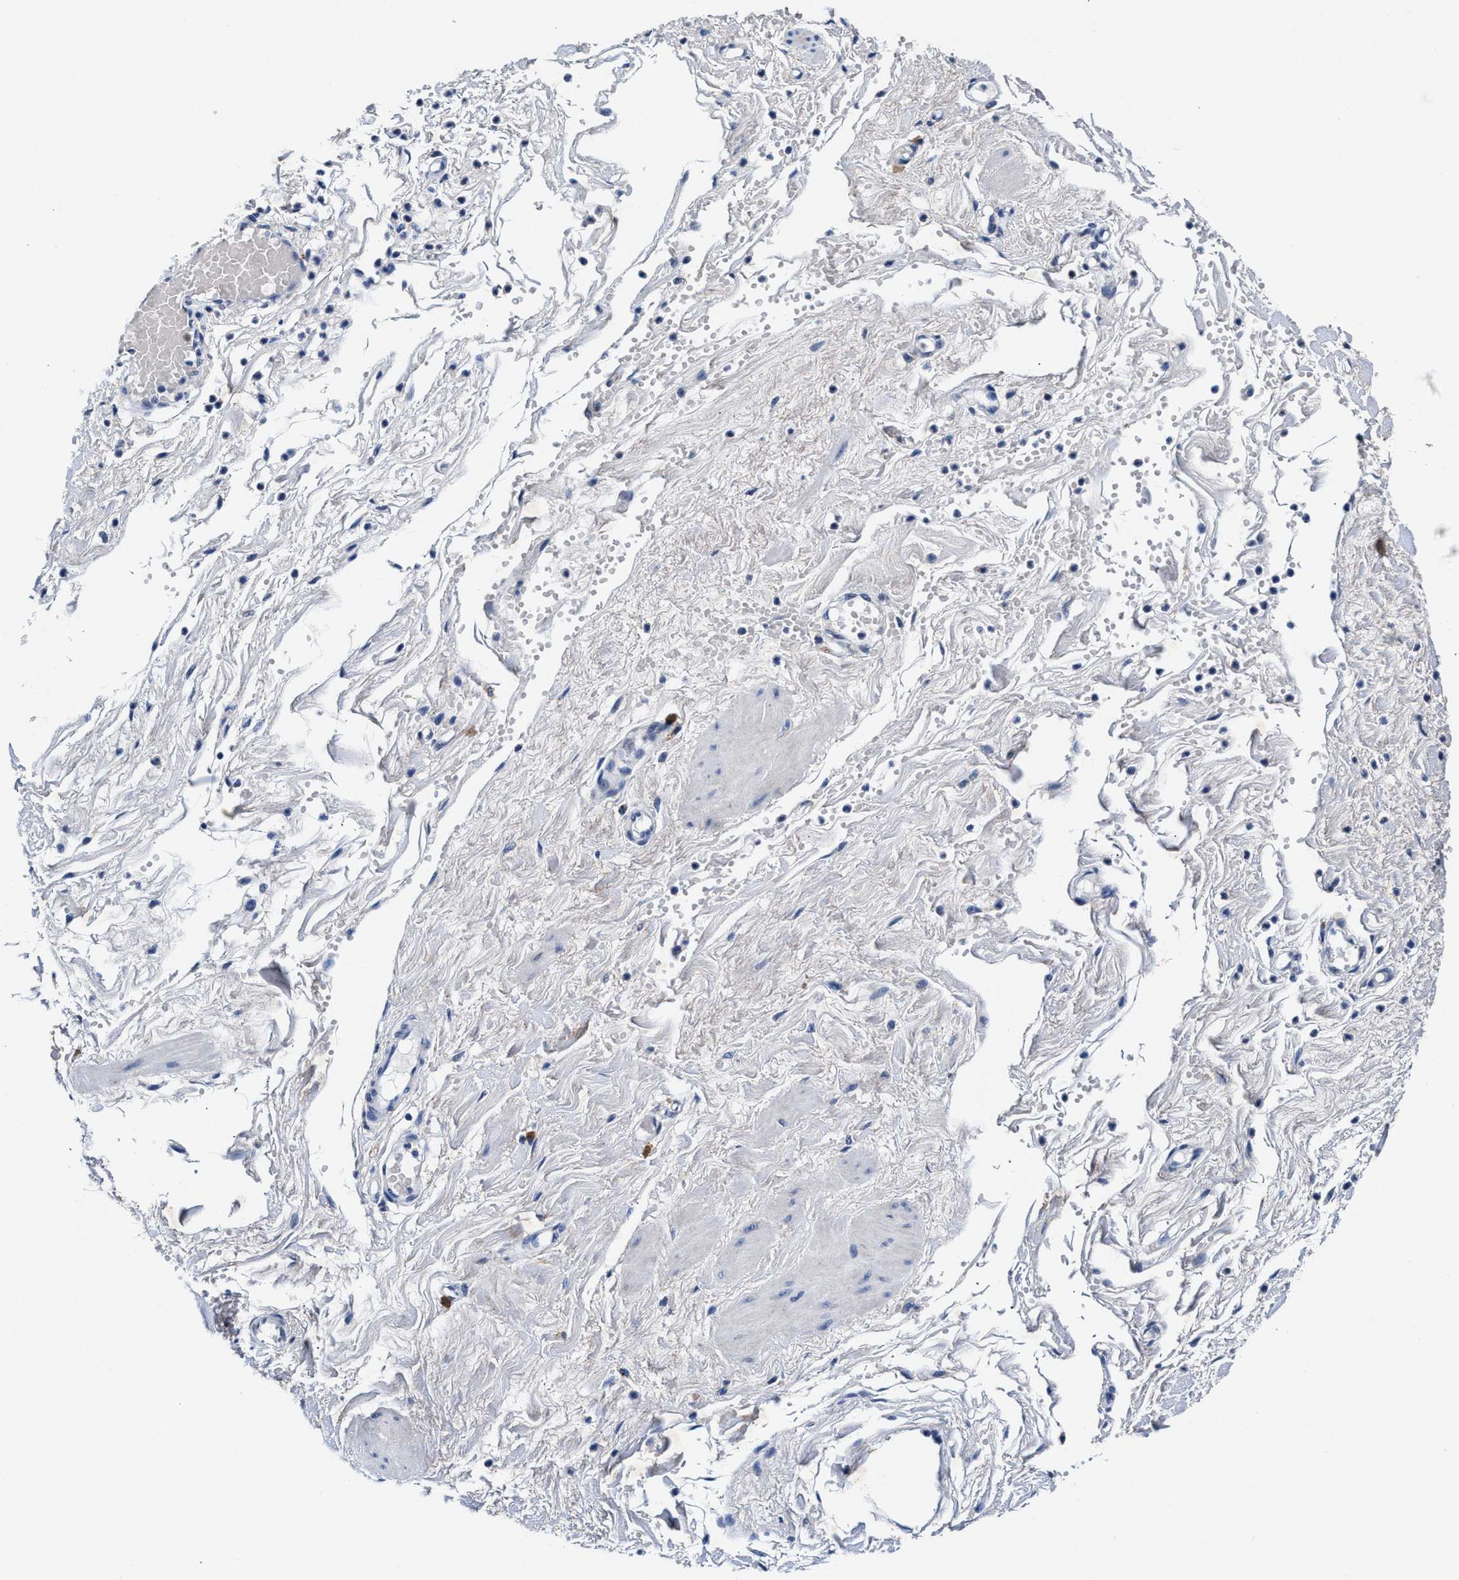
{"staining": {"intensity": "negative", "quantity": "none", "location": "none"}, "tissue": "adipose tissue", "cell_type": "Adipocytes", "image_type": "normal", "snomed": [{"axis": "morphology", "description": "Normal tissue, NOS"}, {"axis": "topography", "description": "Soft tissue"}], "caption": "DAB immunohistochemical staining of benign human adipose tissue exhibits no significant staining in adipocytes.", "gene": "SLC8A1", "patient": {"sex": "male", "age": 72}}